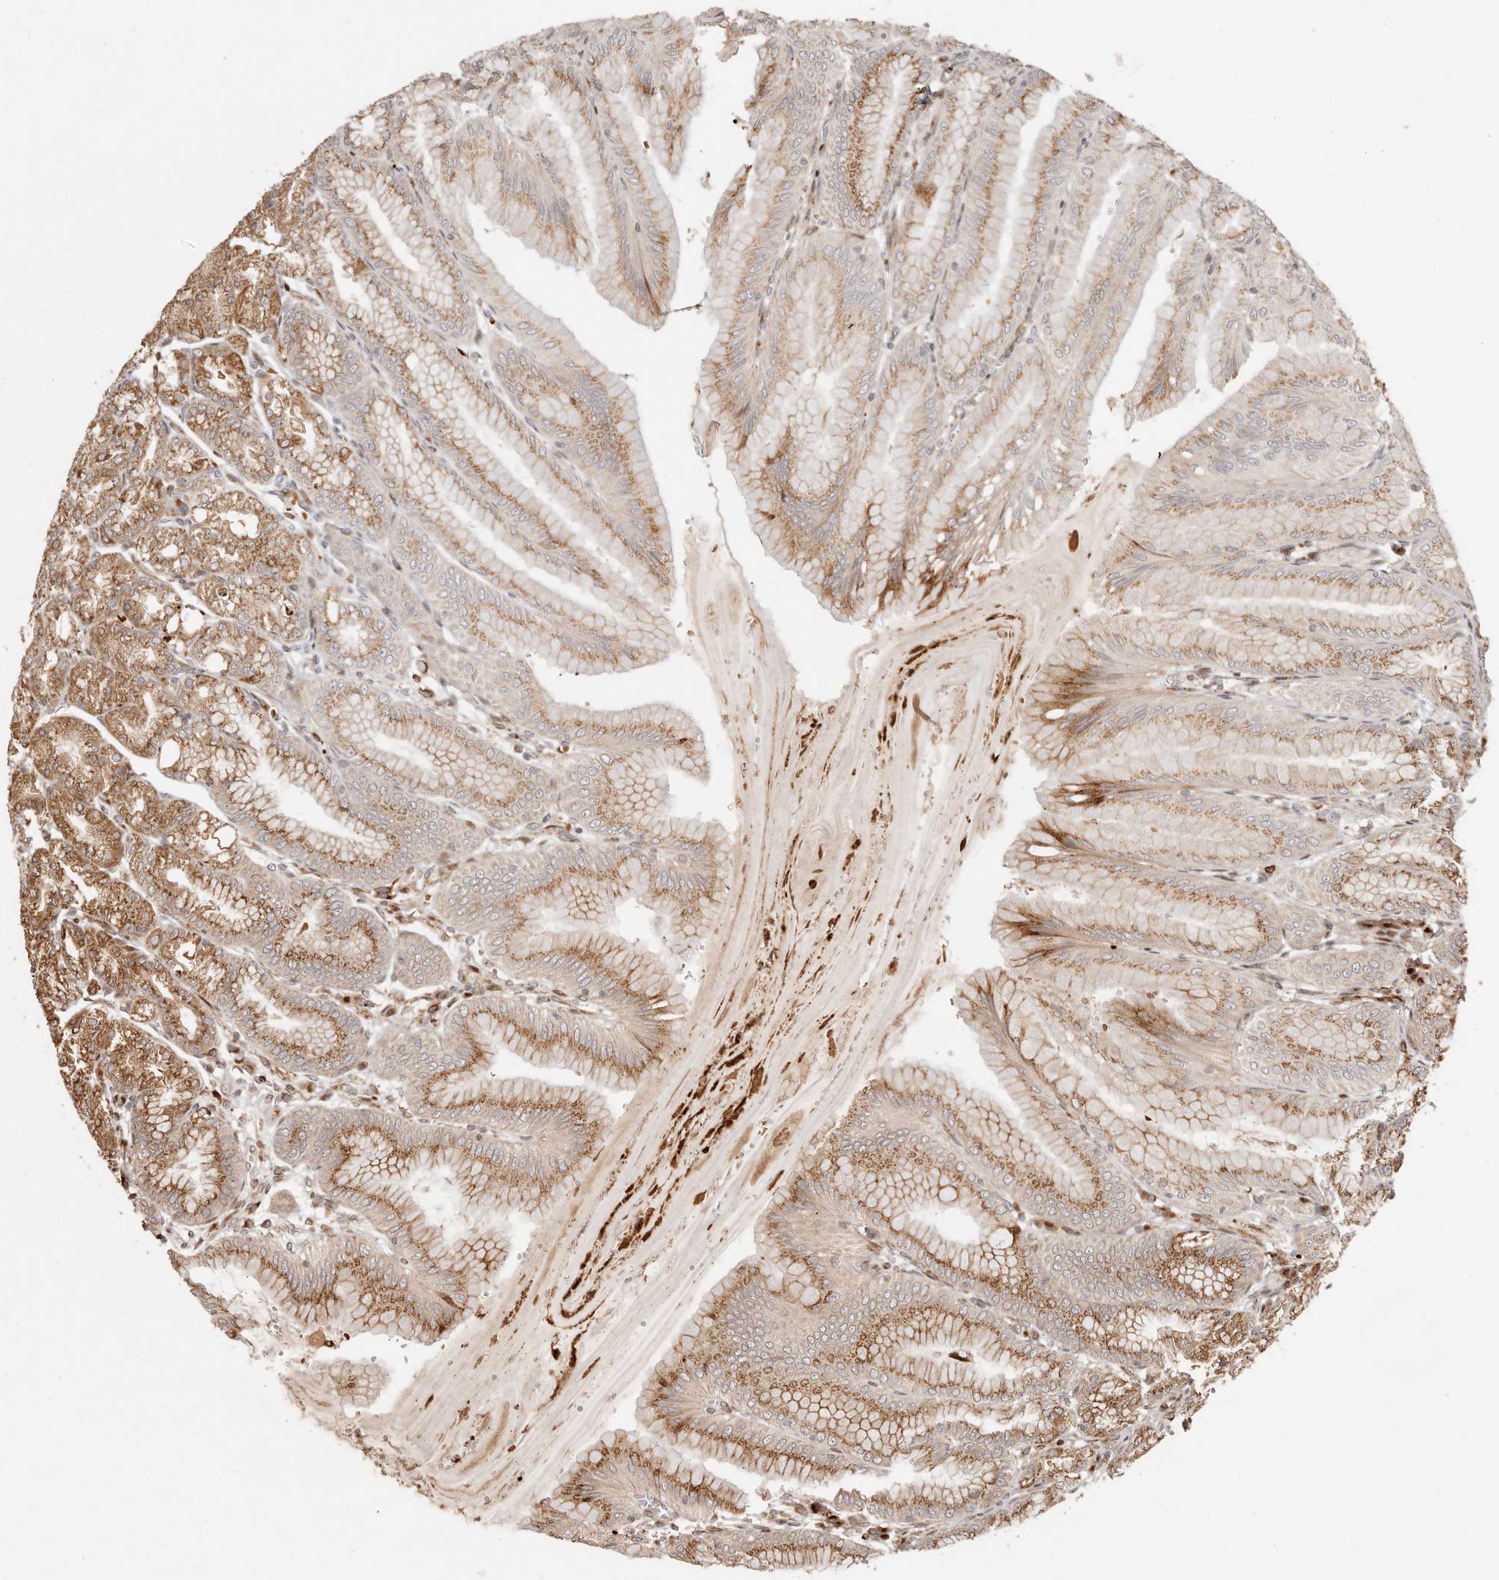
{"staining": {"intensity": "strong", "quantity": "25%-75%", "location": "cytoplasmic/membranous"}, "tissue": "stomach", "cell_type": "Glandular cells", "image_type": "normal", "snomed": [{"axis": "morphology", "description": "Normal tissue, NOS"}, {"axis": "topography", "description": "Stomach, lower"}], "caption": "Strong cytoplasmic/membranous protein expression is present in about 25%-75% of glandular cells in stomach. (DAB = brown stain, brightfield microscopy at high magnification).", "gene": "TRIM4", "patient": {"sex": "male", "age": 71}}